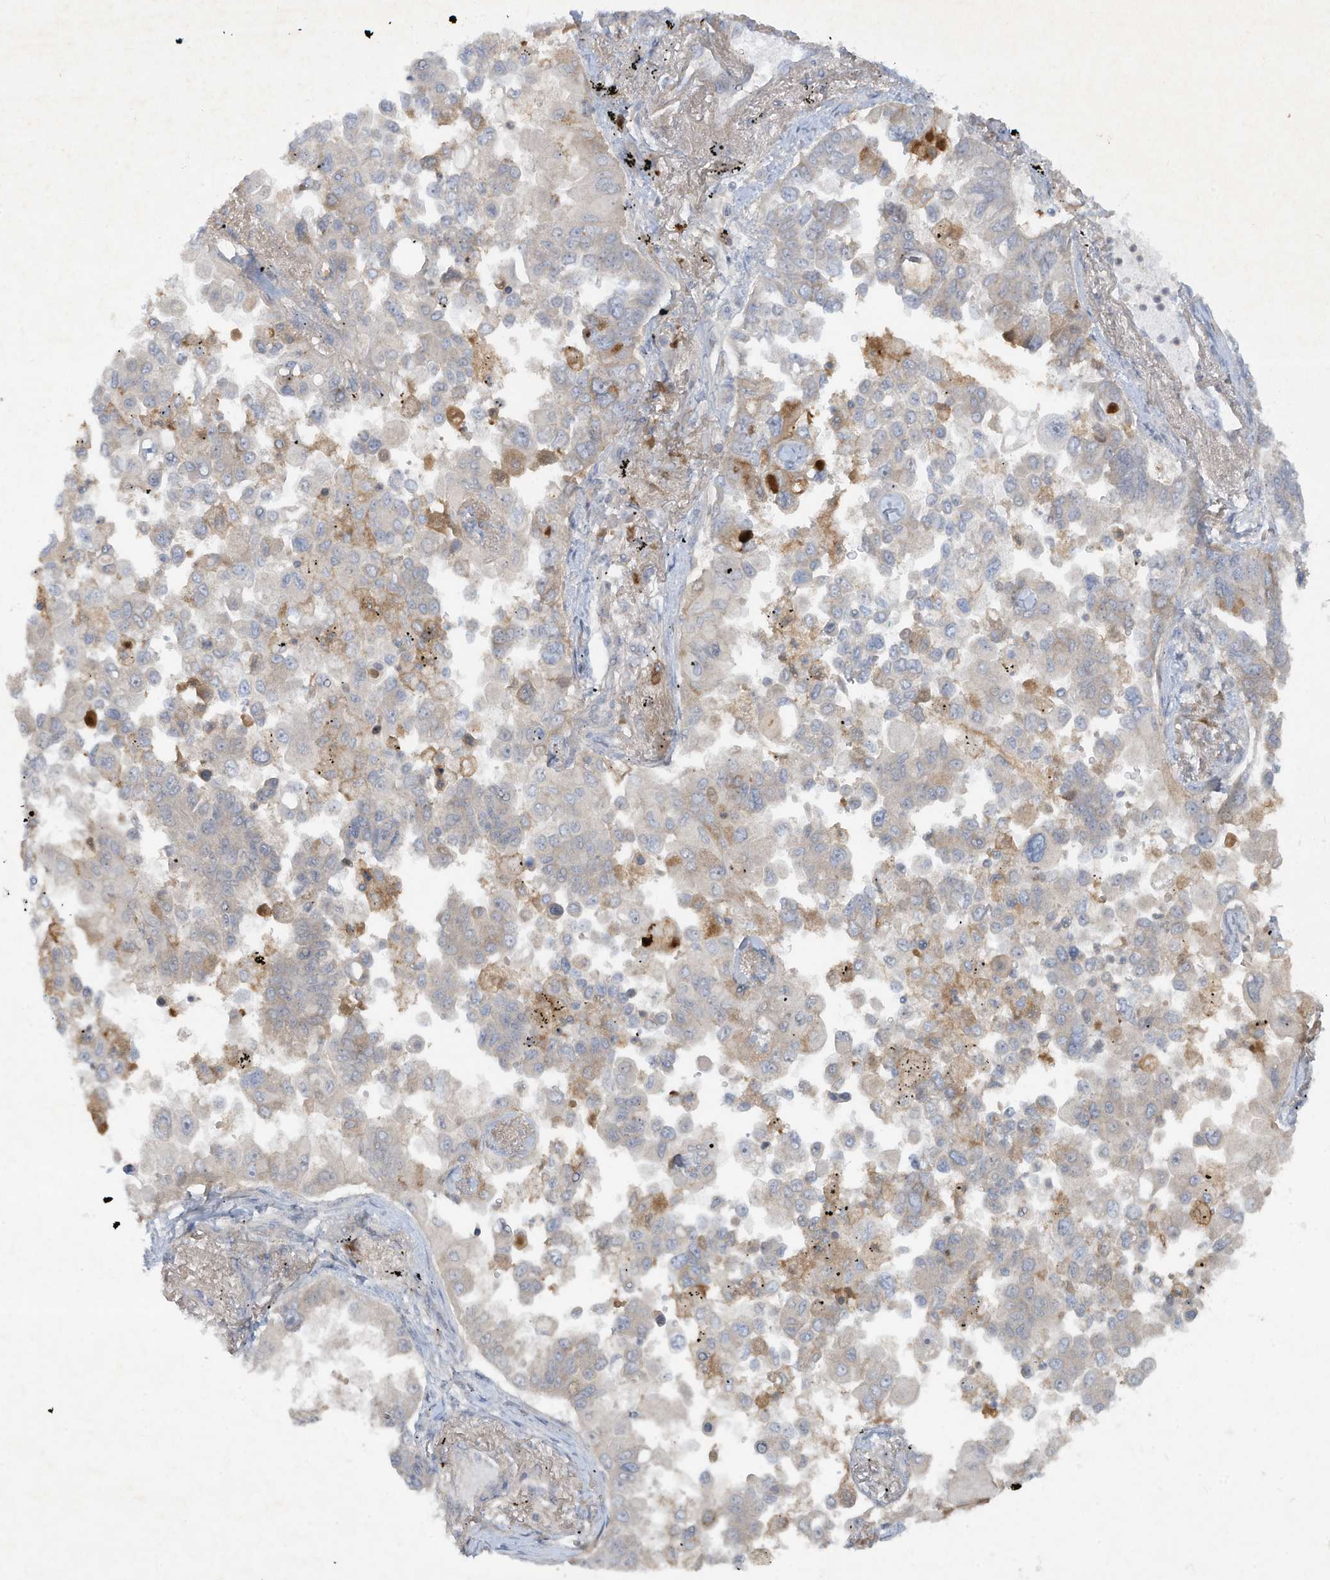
{"staining": {"intensity": "negative", "quantity": "none", "location": "none"}, "tissue": "lung cancer", "cell_type": "Tumor cells", "image_type": "cancer", "snomed": [{"axis": "morphology", "description": "Adenocarcinoma, NOS"}, {"axis": "topography", "description": "Lung"}], "caption": "Protein analysis of adenocarcinoma (lung) exhibits no significant positivity in tumor cells. (Stains: DAB immunohistochemistry (IHC) with hematoxylin counter stain, Microscopy: brightfield microscopy at high magnification).", "gene": "FETUB", "patient": {"sex": "female", "age": 67}}